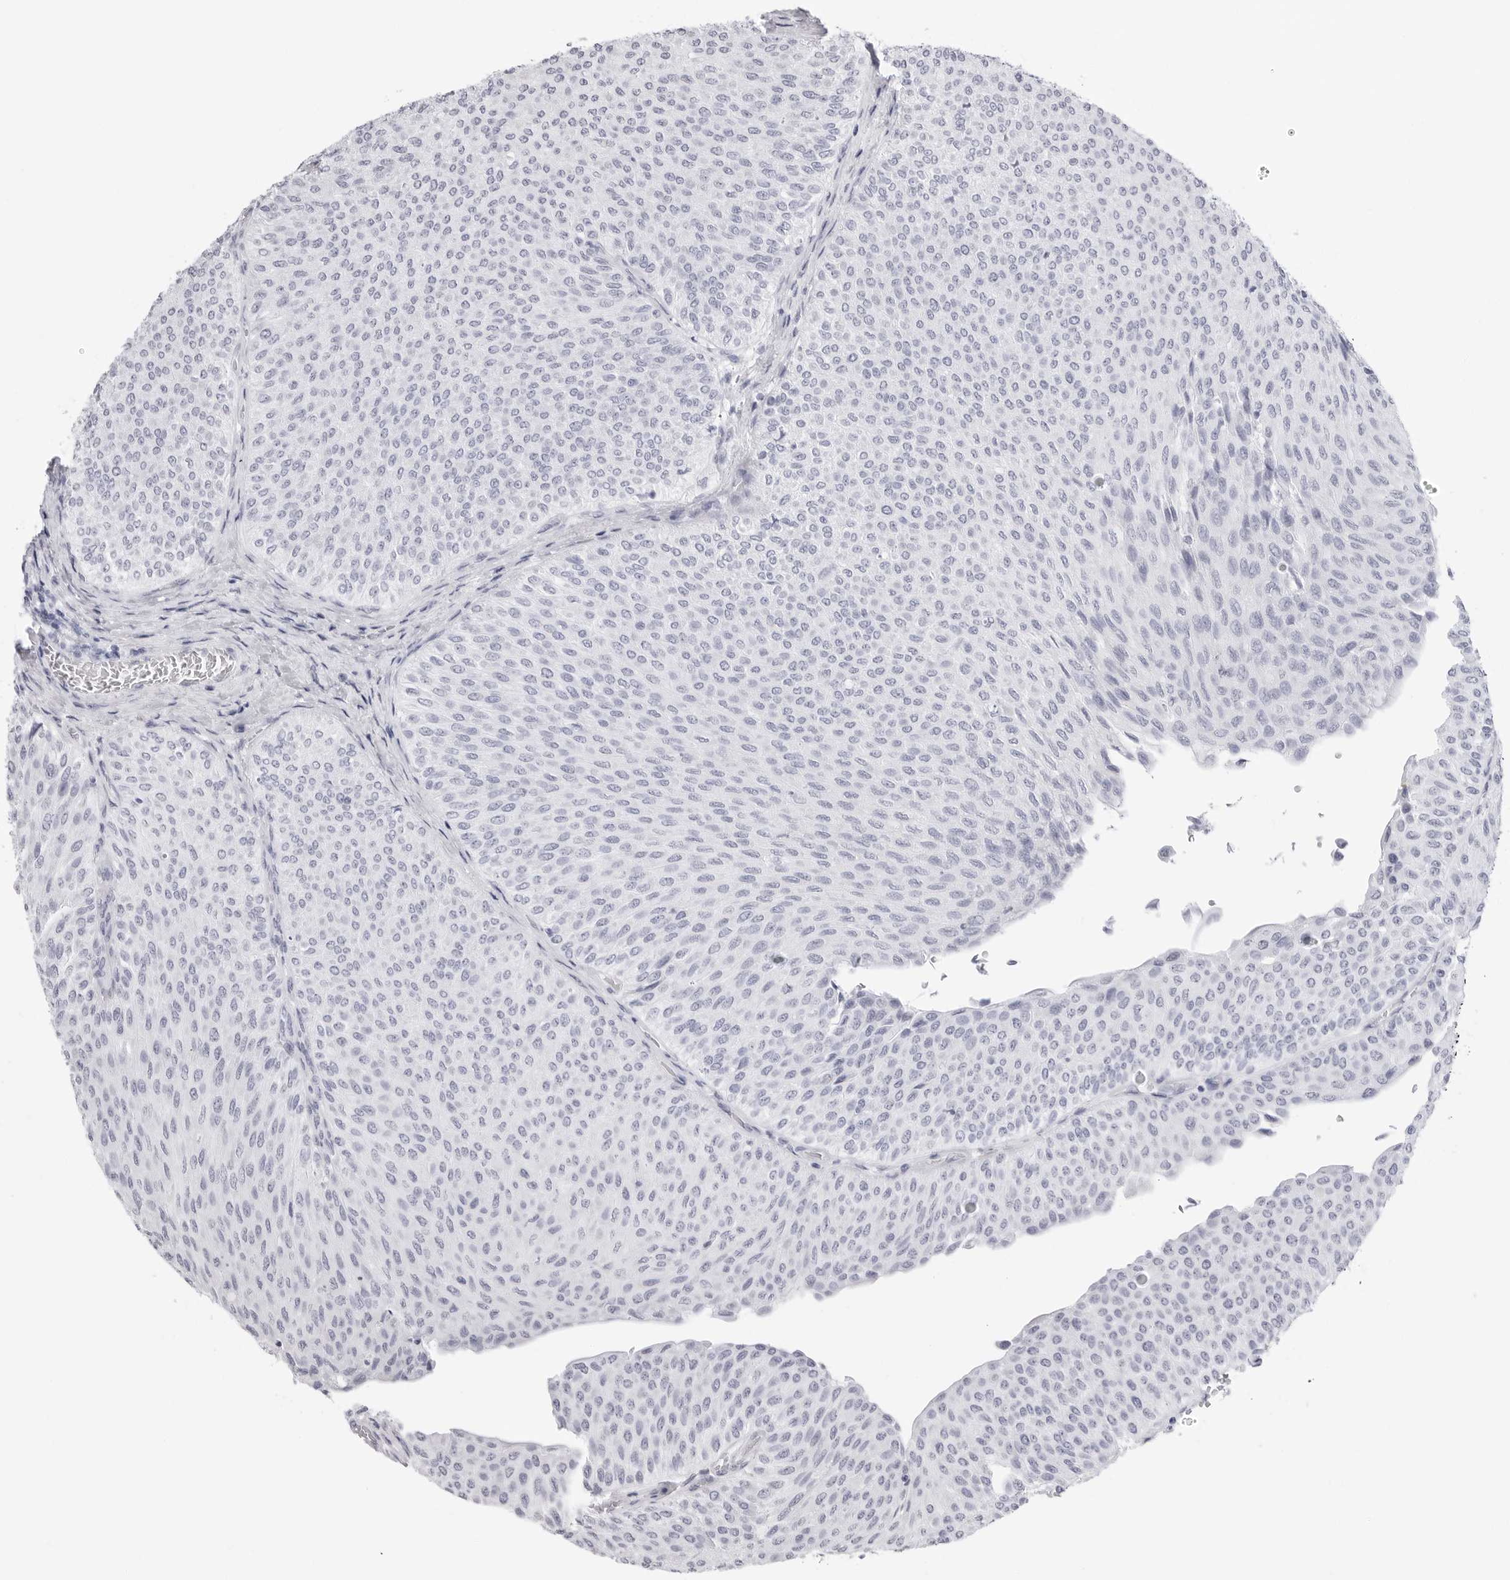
{"staining": {"intensity": "negative", "quantity": "none", "location": "none"}, "tissue": "urothelial cancer", "cell_type": "Tumor cells", "image_type": "cancer", "snomed": [{"axis": "morphology", "description": "Urothelial carcinoma, Low grade"}, {"axis": "topography", "description": "Urinary bladder"}], "caption": "Urothelial carcinoma (low-grade) stained for a protein using immunohistochemistry (IHC) reveals no staining tumor cells.", "gene": "TSSK1B", "patient": {"sex": "male", "age": 78}}